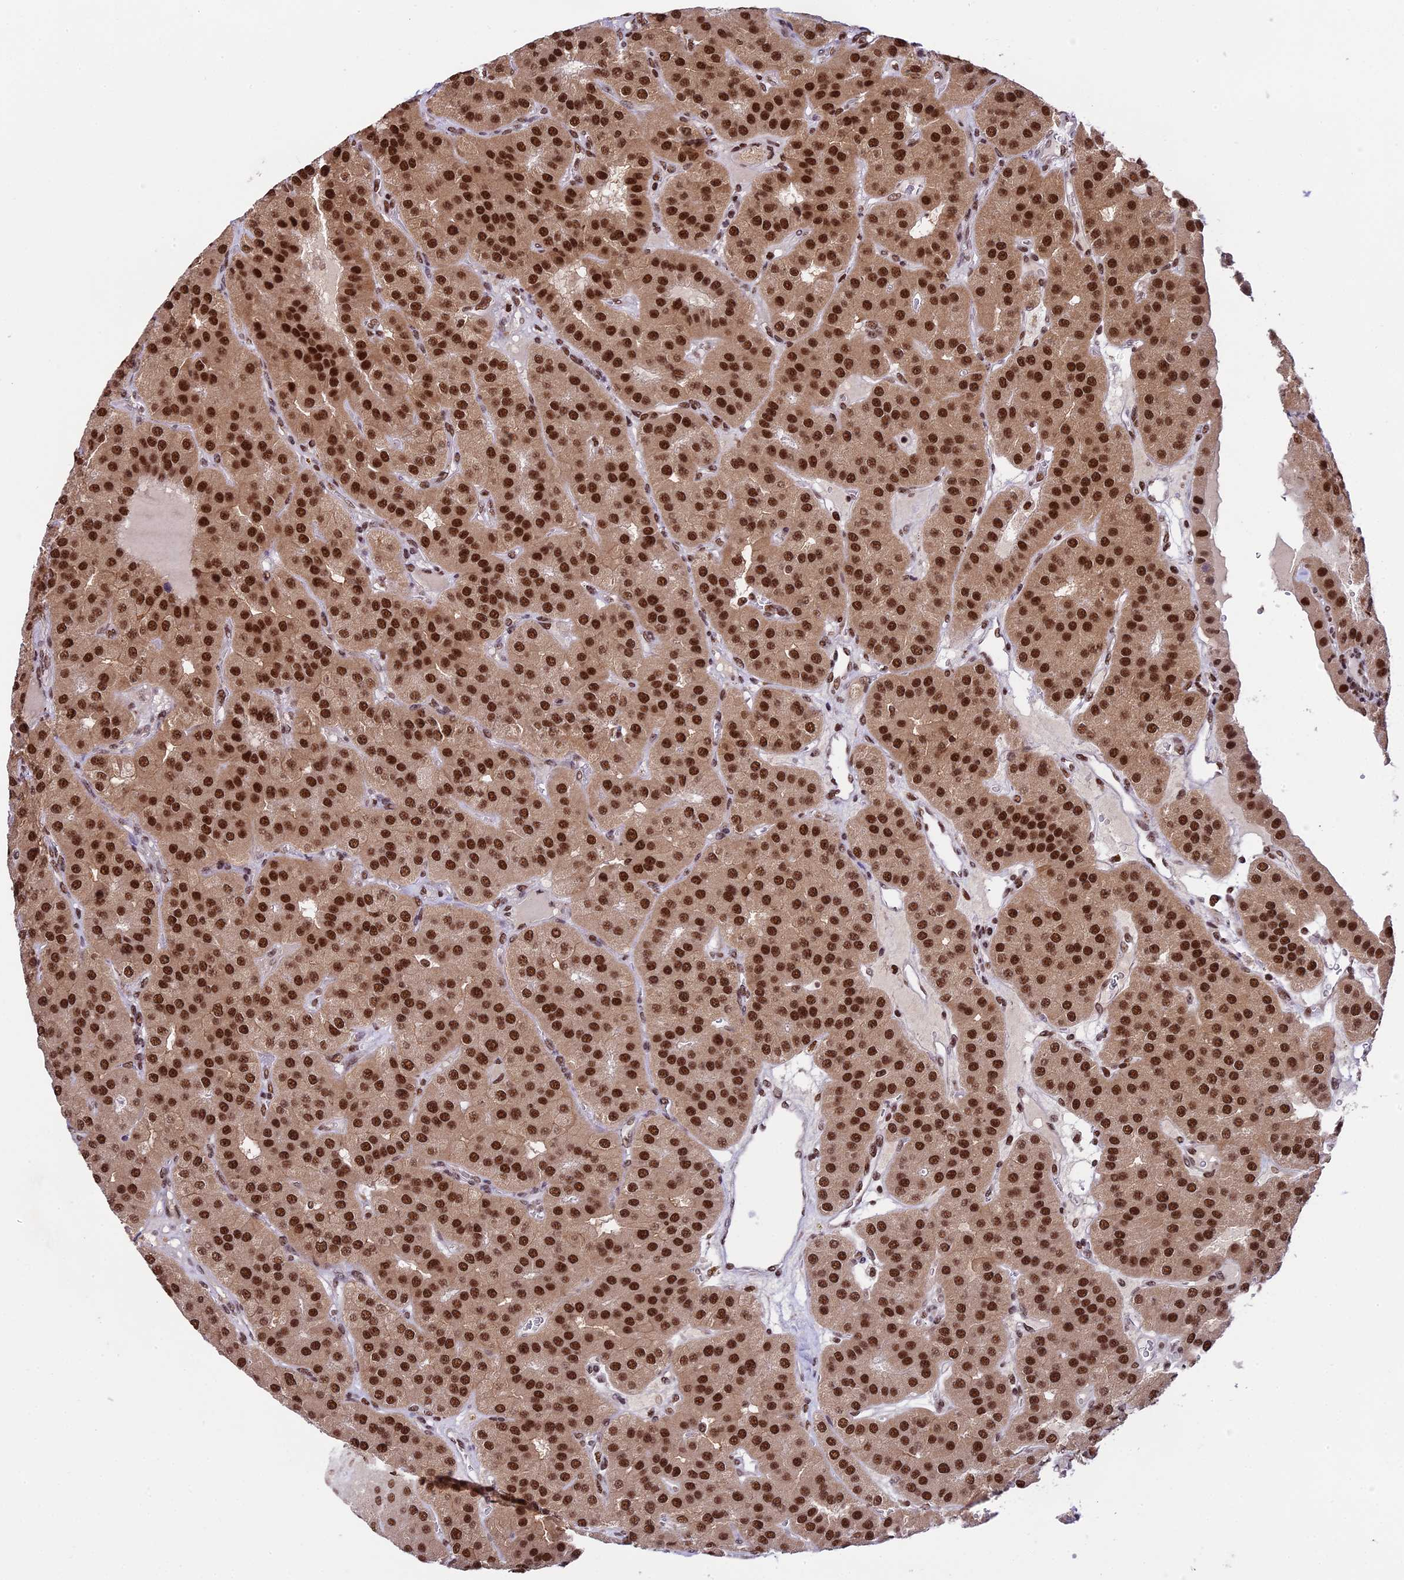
{"staining": {"intensity": "strong", "quantity": ">75%", "location": "nuclear"}, "tissue": "parathyroid gland", "cell_type": "Glandular cells", "image_type": "normal", "snomed": [{"axis": "morphology", "description": "Normal tissue, NOS"}, {"axis": "morphology", "description": "Adenoma, NOS"}, {"axis": "topography", "description": "Parathyroid gland"}], "caption": "A brown stain highlights strong nuclear staining of a protein in glandular cells of normal parathyroid gland.", "gene": "RAMACL", "patient": {"sex": "female", "age": 86}}